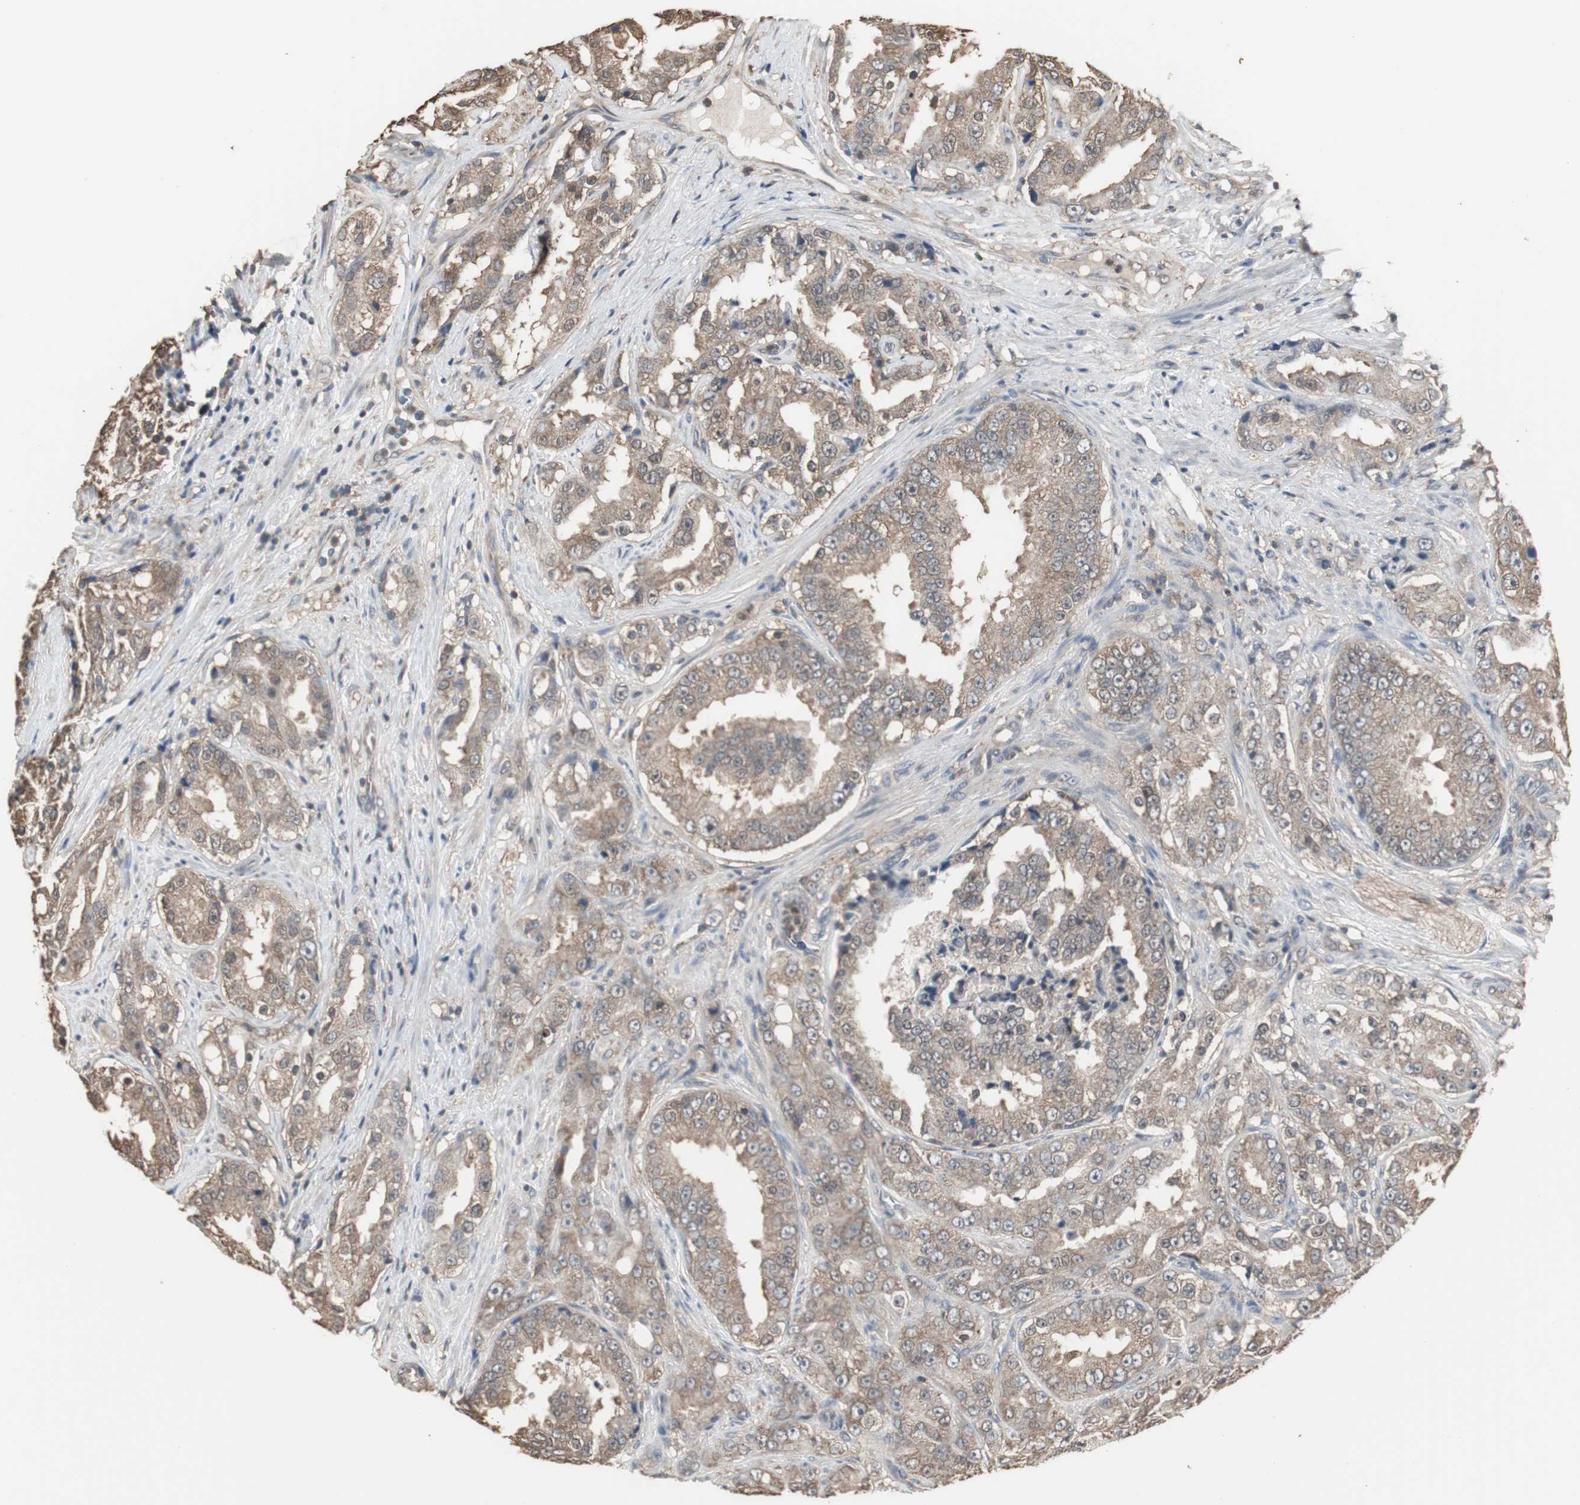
{"staining": {"intensity": "weak", "quantity": ">75%", "location": "cytoplasmic/membranous"}, "tissue": "prostate cancer", "cell_type": "Tumor cells", "image_type": "cancer", "snomed": [{"axis": "morphology", "description": "Adenocarcinoma, High grade"}, {"axis": "topography", "description": "Prostate"}], "caption": "Immunohistochemical staining of human adenocarcinoma (high-grade) (prostate) shows low levels of weak cytoplasmic/membranous positivity in approximately >75% of tumor cells.", "gene": "HPRT1", "patient": {"sex": "male", "age": 73}}